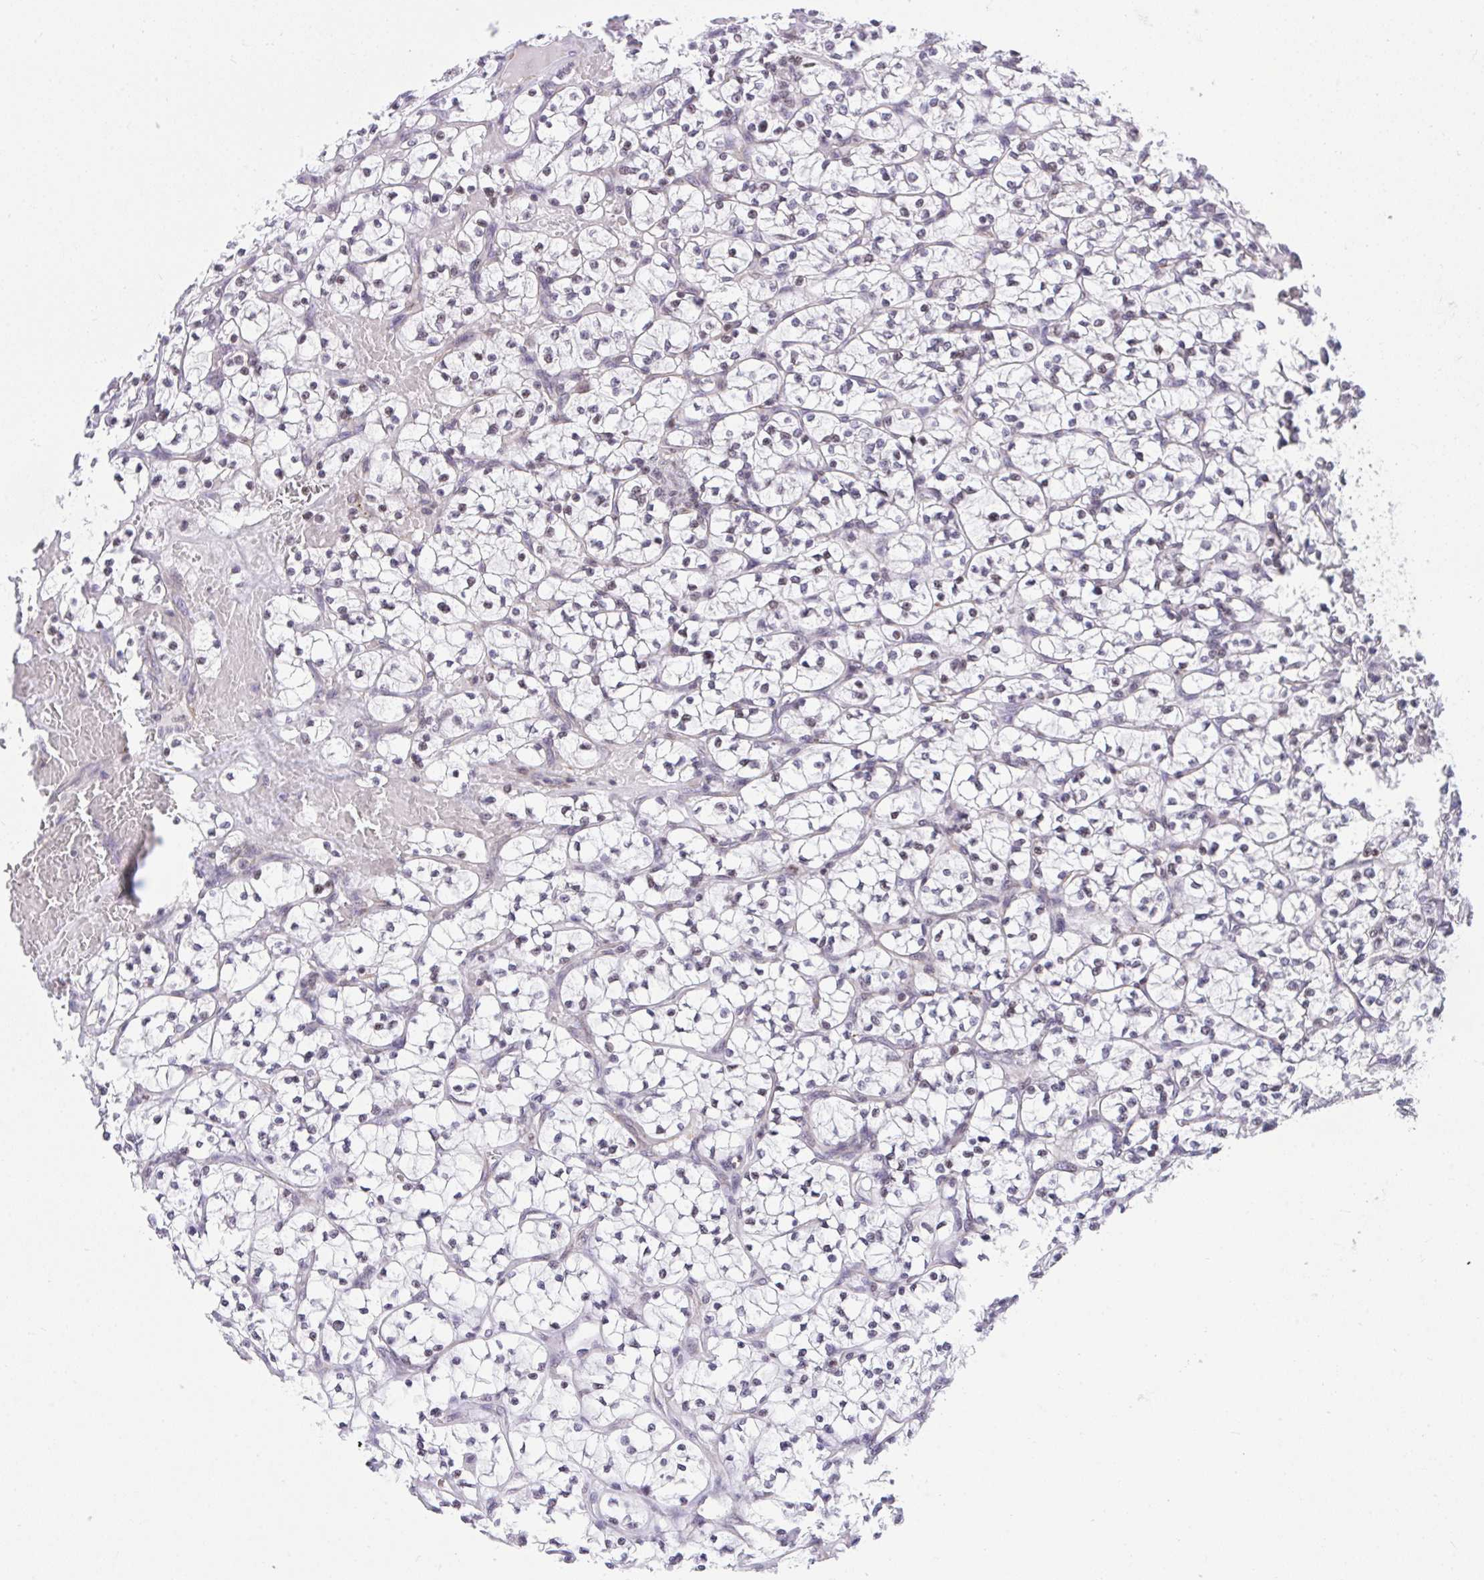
{"staining": {"intensity": "negative", "quantity": "none", "location": "none"}, "tissue": "renal cancer", "cell_type": "Tumor cells", "image_type": "cancer", "snomed": [{"axis": "morphology", "description": "Adenocarcinoma, NOS"}, {"axis": "topography", "description": "Kidney"}], "caption": "IHC histopathology image of neoplastic tissue: renal adenocarcinoma stained with DAB (3,3'-diaminobenzidine) shows no significant protein expression in tumor cells. (DAB immunohistochemistry (IHC) with hematoxylin counter stain).", "gene": "KCNN4", "patient": {"sex": "female", "age": 64}}